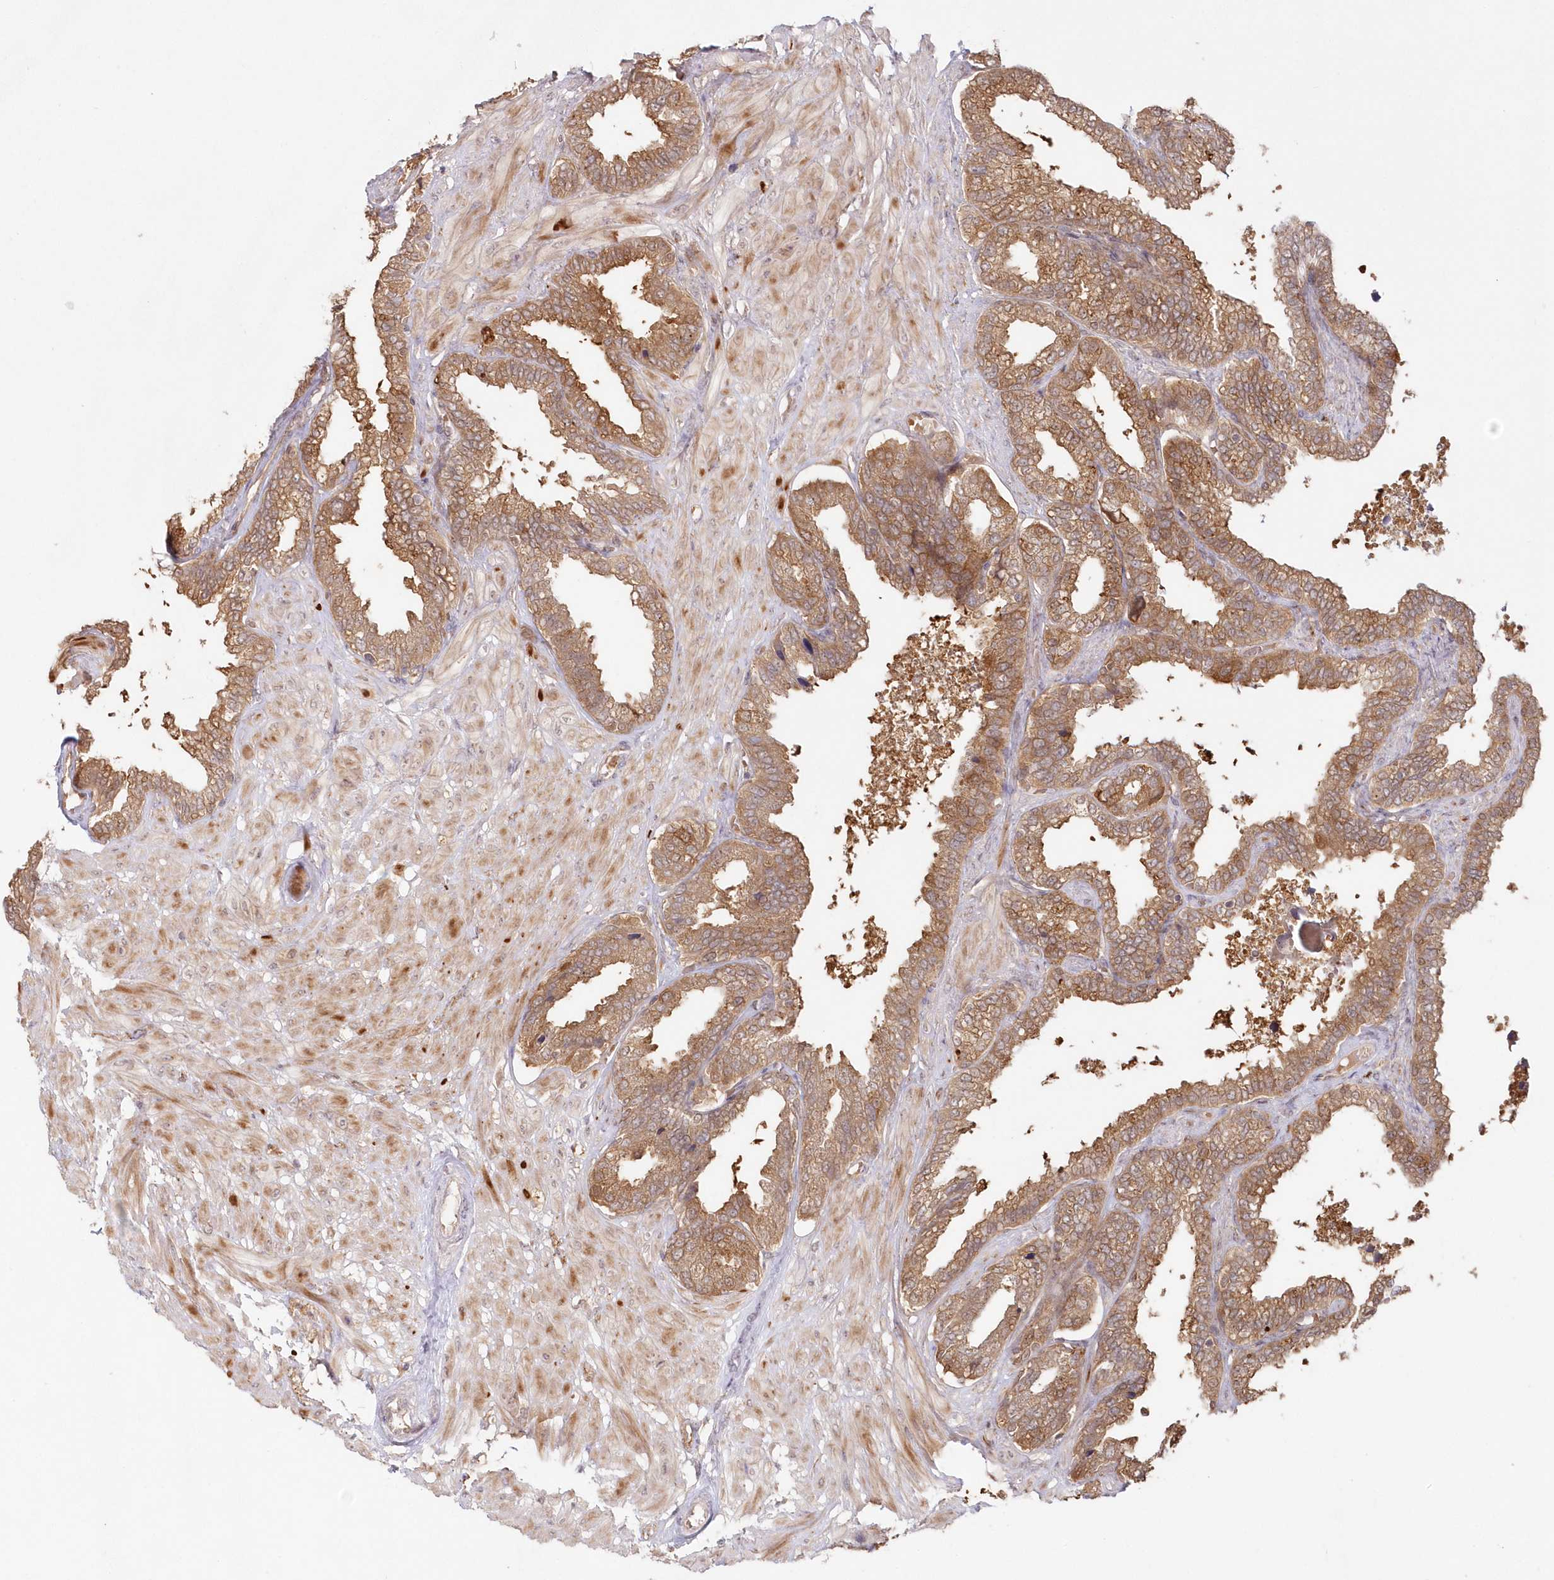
{"staining": {"intensity": "moderate", "quantity": ">75%", "location": "cytoplasmic/membranous"}, "tissue": "seminal vesicle", "cell_type": "Glandular cells", "image_type": "normal", "snomed": [{"axis": "morphology", "description": "Normal tissue, NOS"}, {"axis": "topography", "description": "Seminal veicle"}], "caption": "Immunohistochemical staining of unremarkable seminal vesicle shows medium levels of moderate cytoplasmic/membranous positivity in approximately >75% of glandular cells.", "gene": "GBE1", "patient": {"sex": "male", "age": 46}}